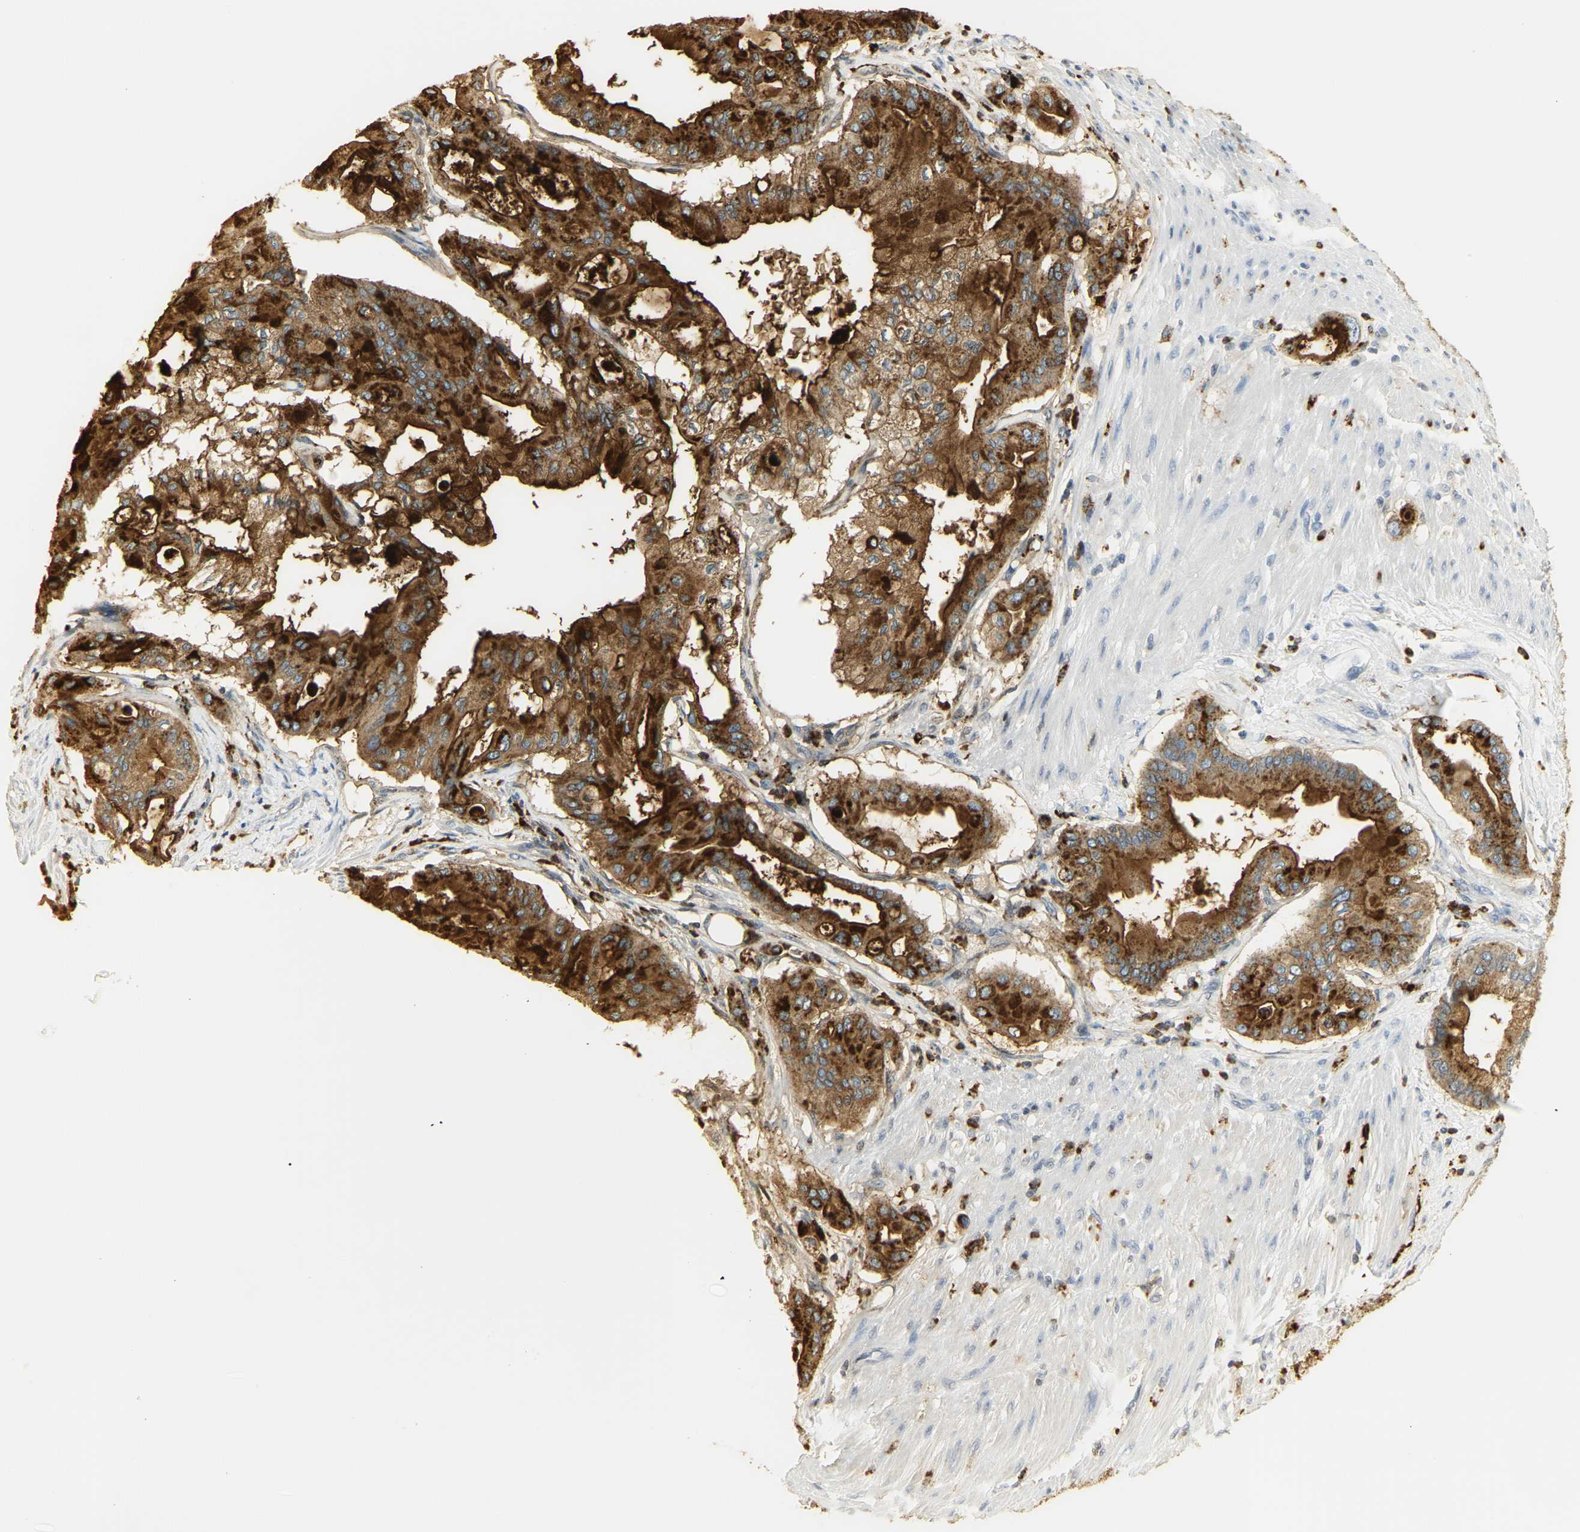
{"staining": {"intensity": "strong", "quantity": ">75%", "location": "cytoplasmic/membranous"}, "tissue": "pancreatic cancer", "cell_type": "Tumor cells", "image_type": "cancer", "snomed": [{"axis": "morphology", "description": "Adenocarcinoma, NOS"}, {"axis": "morphology", "description": "Adenocarcinoma, metastatic, NOS"}, {"axis": "topography", "description": "Lymph node"}, {"axis": "topography", "description": "Pancreas"}, {"axis": "topography", "description": "Duodenum"}], "caption": "The micrograph reveals immunohistochemical staining of pancreatic adenocarcinoma. There is strong cytoplasmic/membranous positivity is appreciated in approximately >75% of tumor cells.", "gene": "CEACAM5", "patient": {"sex": "female", "age": 64}}